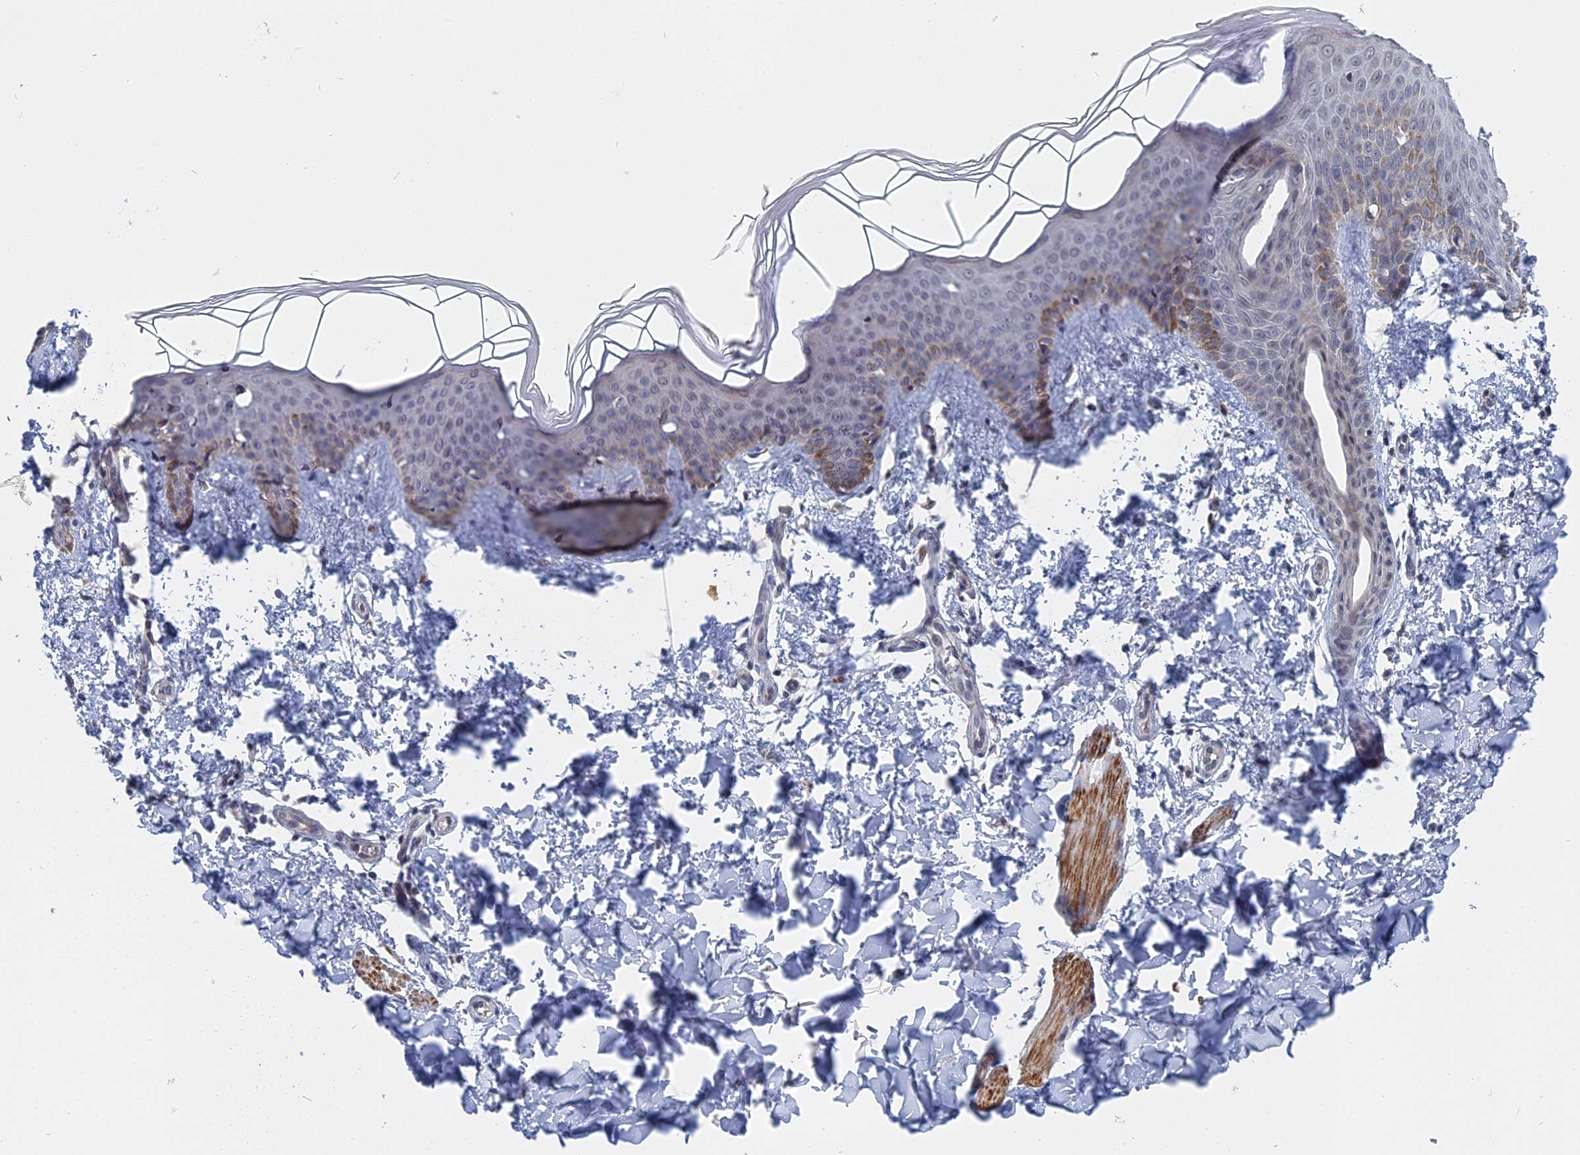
{"staining": {"intensity": "weak", "quantity": ">75%", "location": "cytoplasmic/membranous"}, "tissue": "skin", "cell_type": "Fibroblasts", "image_type": "normal", "snomed": [{"axis": "morphology", "description": "Normal tissue, NOS"}, {"axis": "topography", "description": "Skin"}], "caption": "The image exhibits a brown stain indicating the presence of a protein in the cytoplasmic/membranous of fibroblasts in skin. Immunohistochemistry stains the protein of interest in brown and the nuclei are stained blue.", "gene": "MTRF1", "patient": {"sex": "male", "age": 36}}